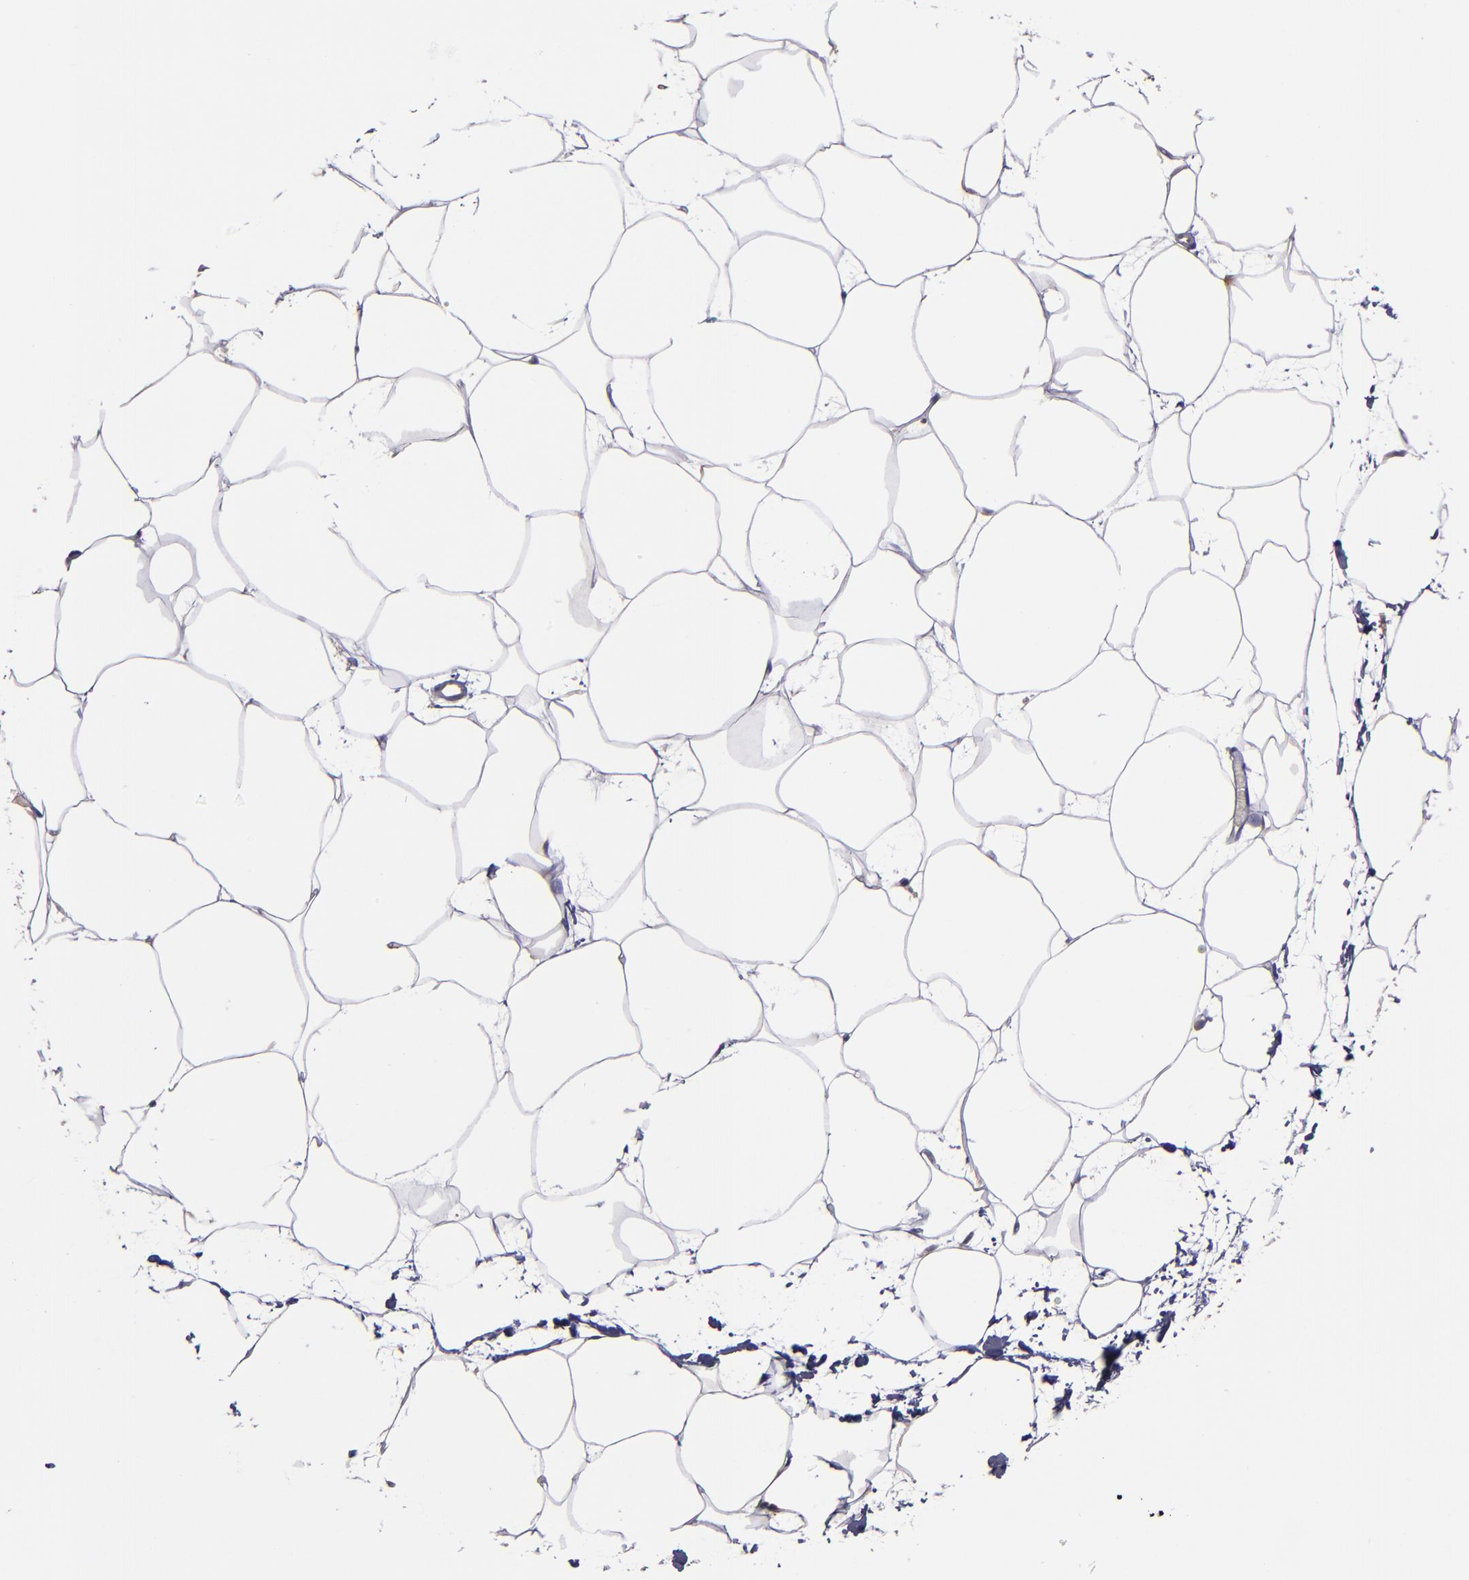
{"staining": {"intensity": "weak", "quantity": "<25%", "location": "cytoplasmic/membranous"}, "tissue": "adipose tissue", "cell_type": "Adipocytes", "image_type": "normal", "snomed": [{"axis": "morphology", "description": "Normal tissue, NOS"}, {"axis": "morphology", "description": "Duct carcinoma"}, {"axis": "topography", "description": "Breast"}, {"axis": "topography", "description": "Adipose tissue"}], "caption": "Immunohistochemical staining of normal adipose tissue reveals no significant expression in adipocytes. (DAB (3,3'-diaminobenzidine) IHC with hematoxylin counter stain).", "gene": "CARS1", "patient": {"sex": "female", "age": 37}}